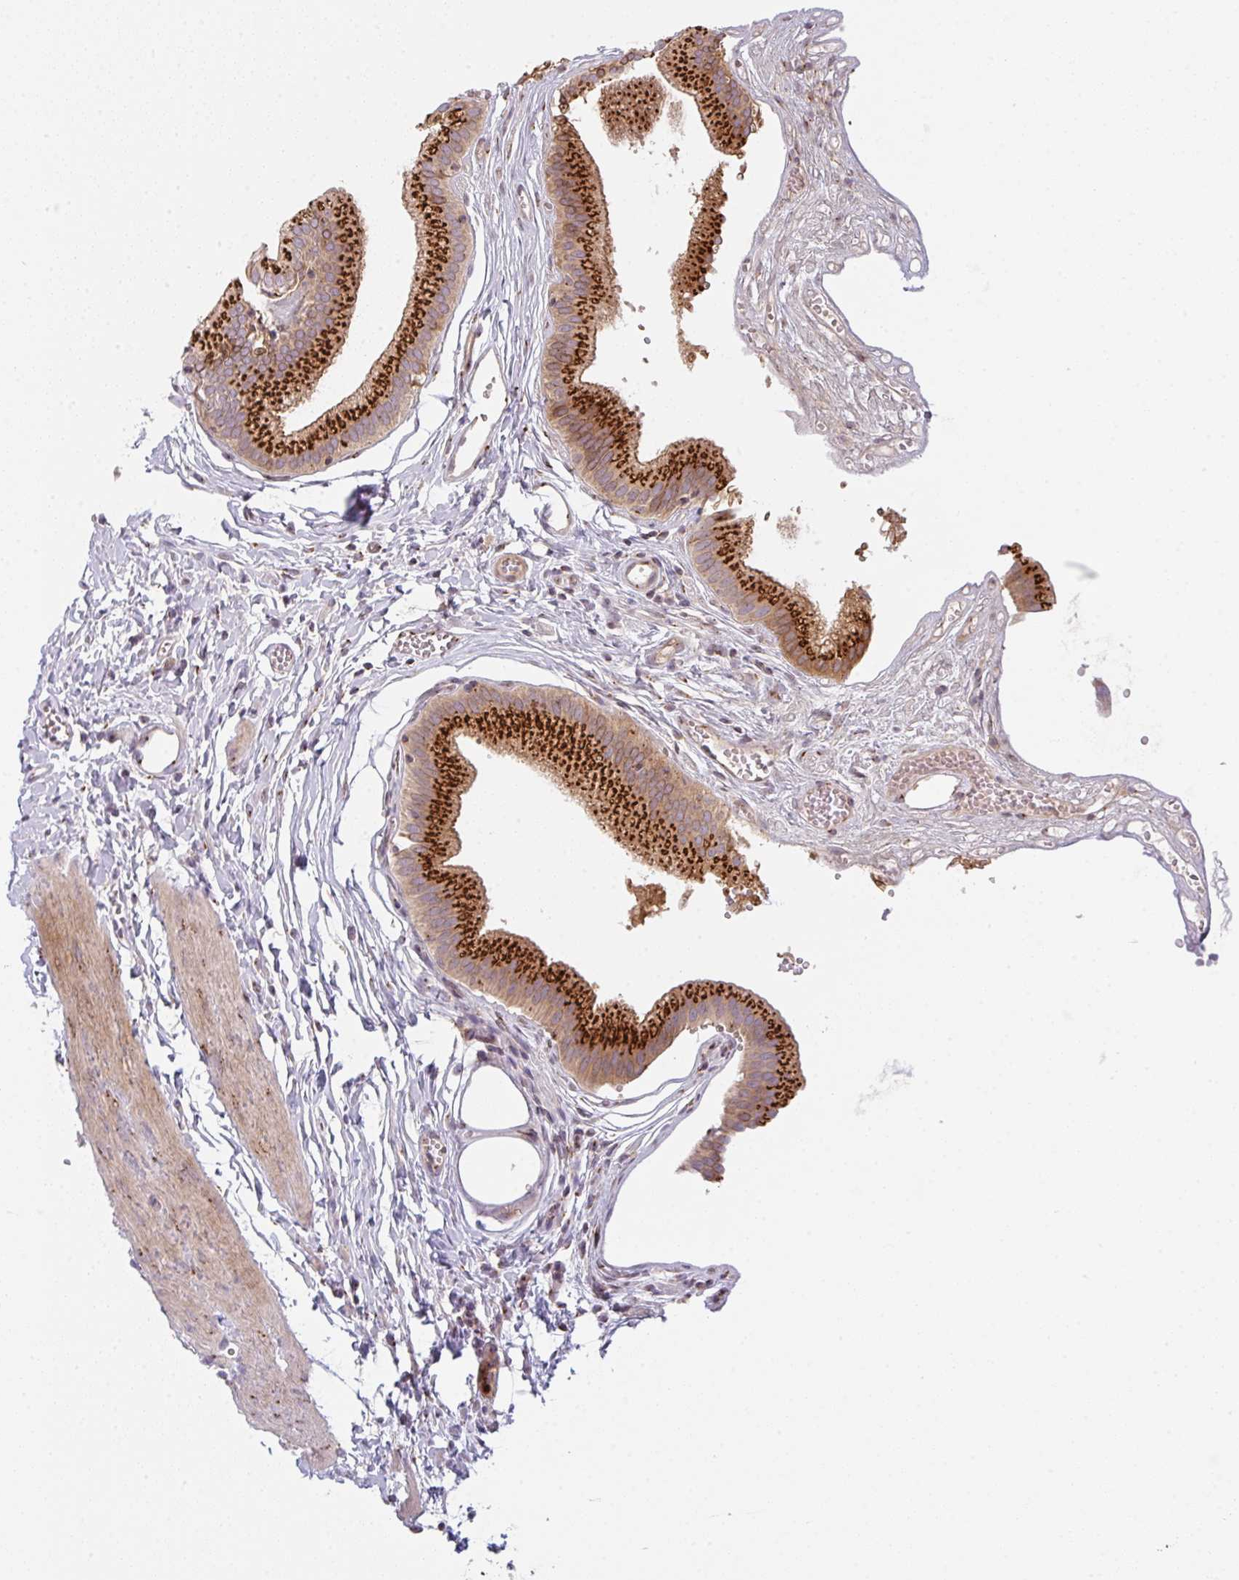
{"staining": {"intensity": "strong", "quantity": ">75%", "location": "cytoplasmic/membranous"}, "tissue": "gallbladder", "cell_type": "Glandular cells", "image_type": "normal", "snomed": [{"axis": "morphology", "description": "Normal tissue, NOS"}, {"axis": "topography", "description": "Gallbladder"}, {"axis": "topography", "description": "Peripheral nerve tissue"}], "caption": "IHC of unremarkable gallbladder demonstrates high levels of strong cytoplasmic/membranous positivity in about >75% of glandular cells.", "gene": "GVQW3", "patient": {"sex": "male", "age": 17}}